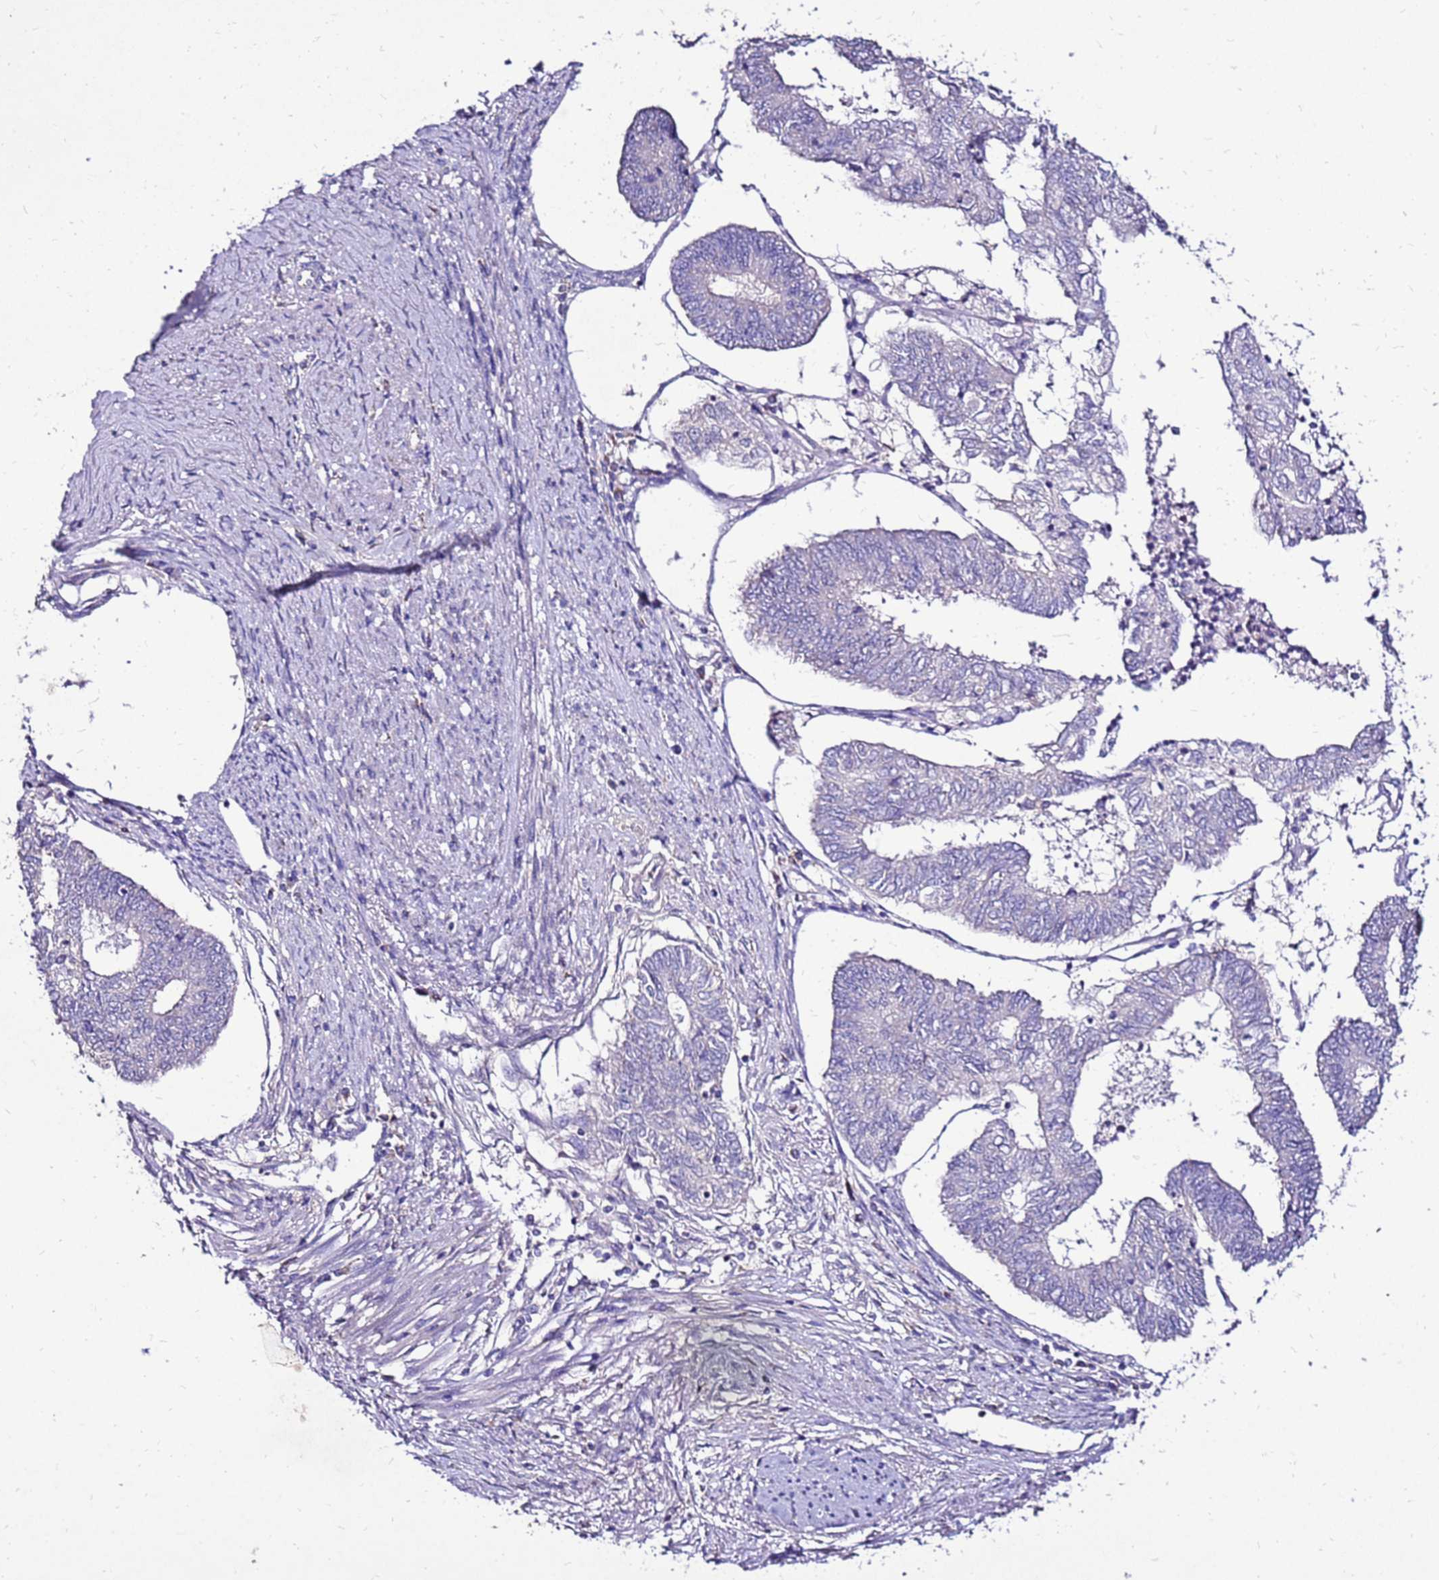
{"staining": {"intensity": "negative", "quantity": "none", "location": "none"}, "tissue": "endometrial cancer", "cell_type": "Tumor cells", "image_type": "cancer", "snomed": [{"axis": "morphology", "description": "Adenocarcinoma, NOS"}, {"axis": "topography", "description": "Endometrium"}], "caption": "Immunohistochemistry histopathology image of human endometrial adenocarcinoma stained for a protein (brown), which demonstrates no positivity in tumor cells. (DAB (3,3'-diaminobenzidine) immunohistochemistry visualized using brightfield microscopy, high magnification).", "gene": "TMEM106C", "patient": {"sex": "female", "age": 68}}